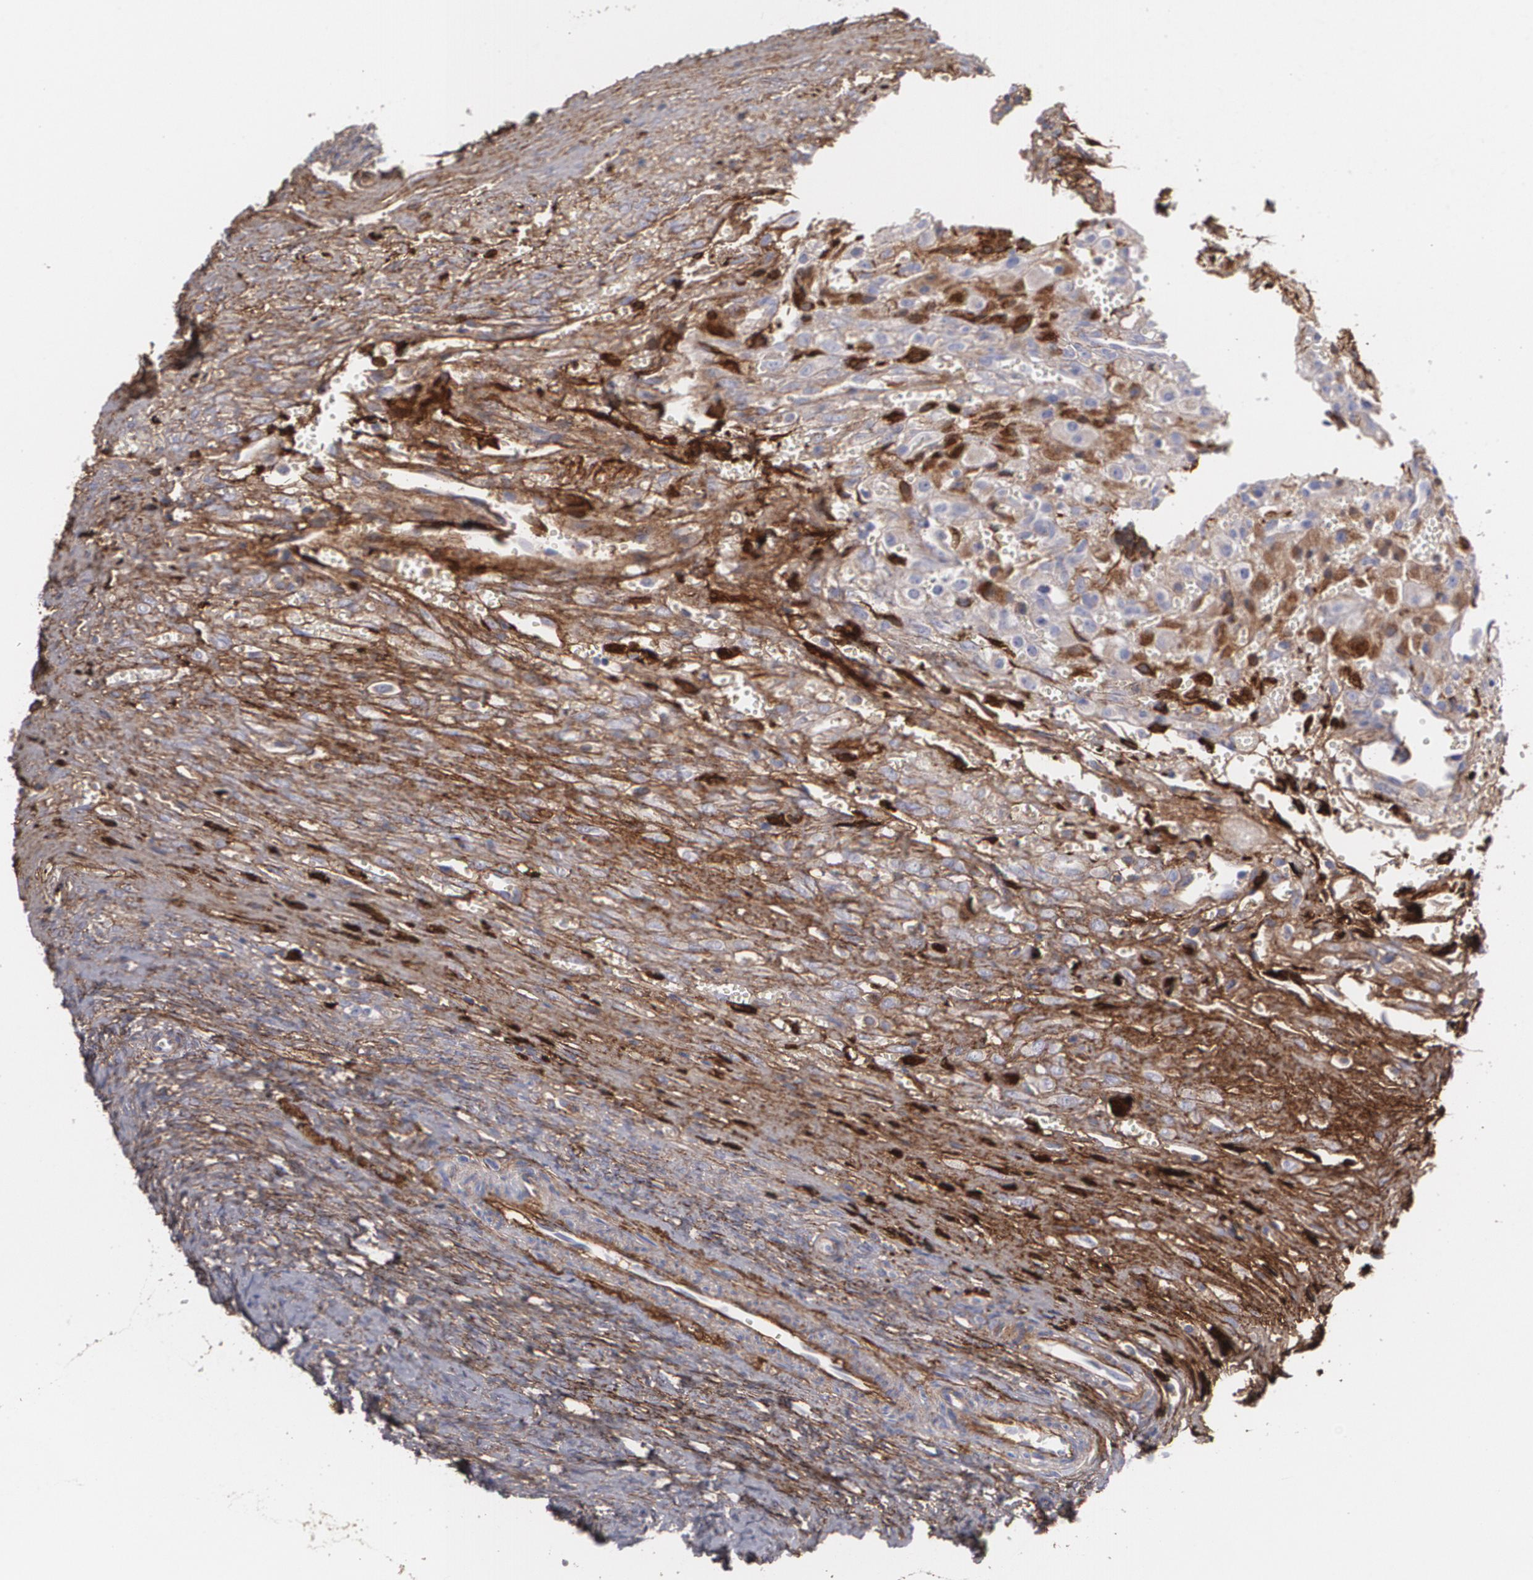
{"staining": {"intensity": "moderate", "quantity": ">75%", "location": "cytoplasmic/membranous"}, "tissue": "ovary", "cell_type": "Ovarian stroma cells", "image_type": "normal", "snomed": [{"axis": "morphology", "description": "Normal tissue, NOS"}, {"axis": "topography", "description": "Ovary"}], "caption": "This micrograph exhibits immunohistochemistry (IHC) staining of benign human ovary, with medium moderate cytoplasmic/membranous expression in approximately >75% of ovarian stroma cells.", "gene": "FBLN1", "patient": {"sex": "female", "age": 56}}